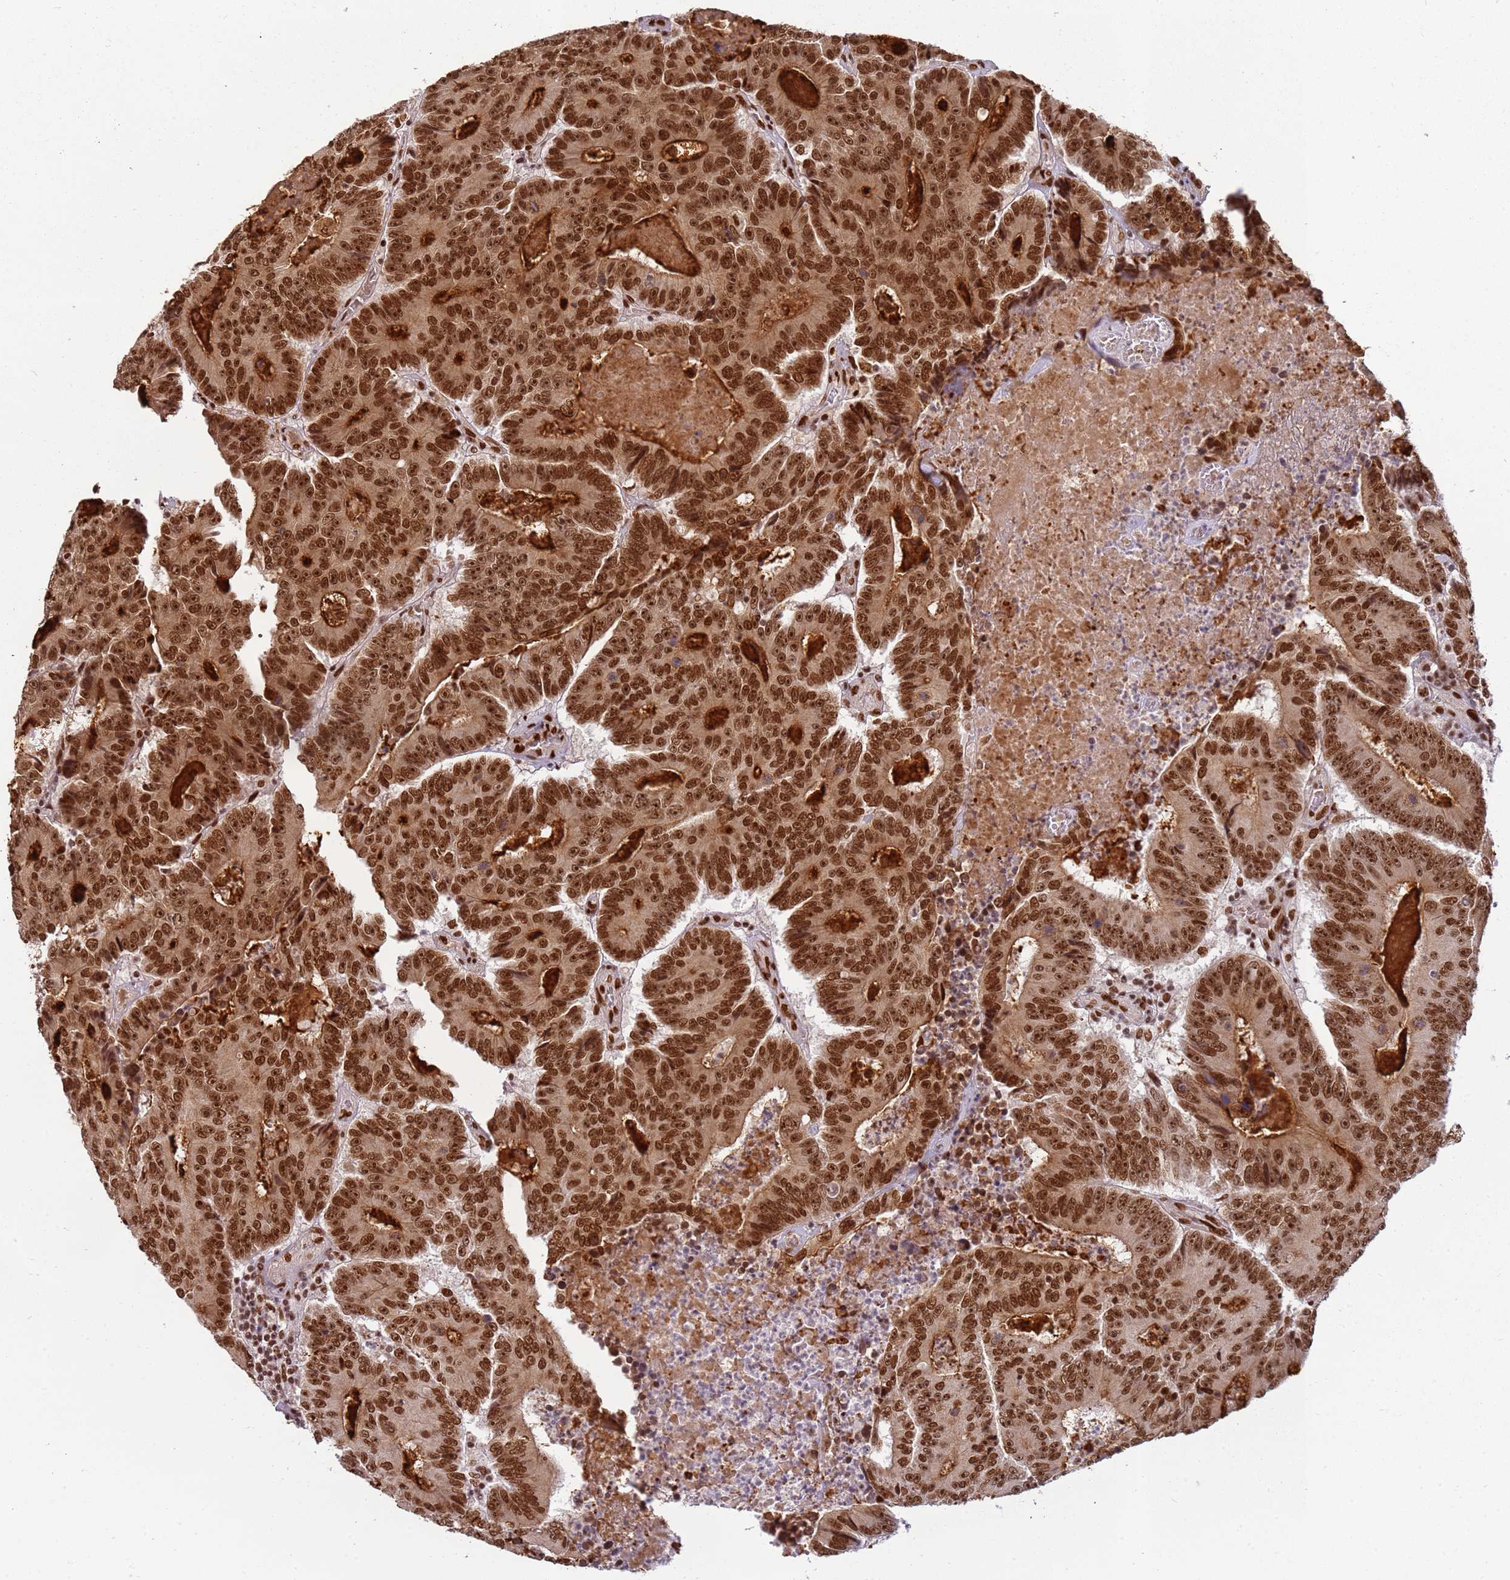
{"staining": {"intensity": "strong", "quantity": ">75%", "location": "nuclear"}, "tissue": "colorectal cancer", "cell_type": "Tumor cells", "image_type": "cancer", "snomed": [{"axis": "morphology", "description": "Adenocarcinoma, NOS"}, {"axis": "topography", "description": "Colon"}], "caption": "DAB immunohistochemical staining of human colorectal adenocarcinoma exhibits strong nuclear protein positivity in approximately >75% of tumor cells. (DAB (3,3'-diaminobenzidine) = brown stain, brightfield microscopy at high magnification).", "gene": "TENT4A", "patient": {"sex": "male", "age": 83}}